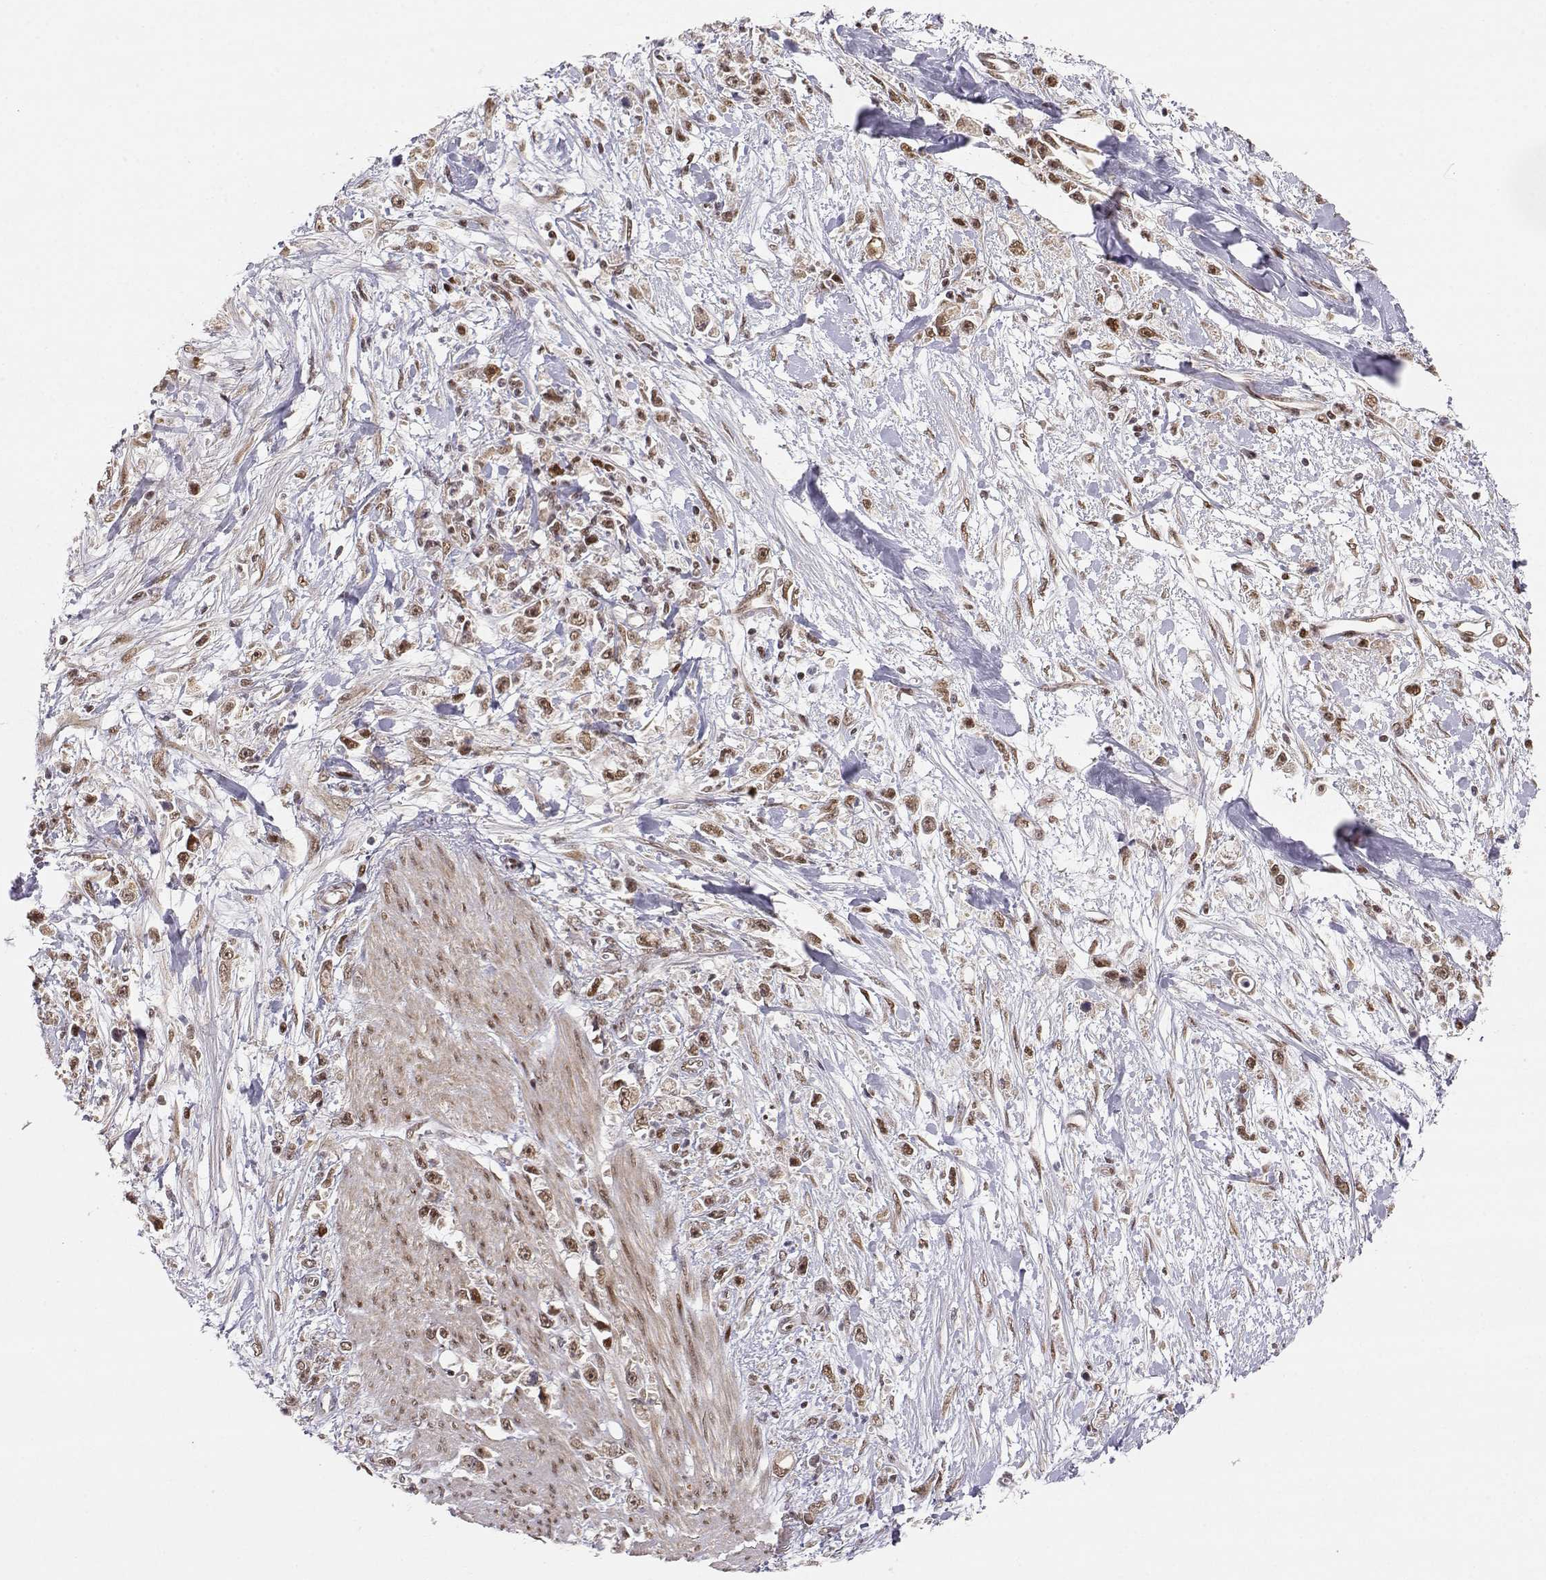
{"staining": {"intensity": "moderate", "quantity": ">75%", "location": "cytoplasmic/membranous,nuclear"}, "tissue": "stomach cancer", "cell_type": "Tumor cells", "image_type": "cancer", "snomed": [{"axis": "morphology", "description": "Adenocarcinoma, NOS"}, {"axis": "topography", "description": "Stomach"}], "caption": "Immunohistochemical staining of human stomach cancer demonstrates moderate cytoplasmic/membranous and nuclear protein expression in about >75% of tumor cells.", "gene": "BRCA1", "patient": {"sex": "female", "age": 59}}